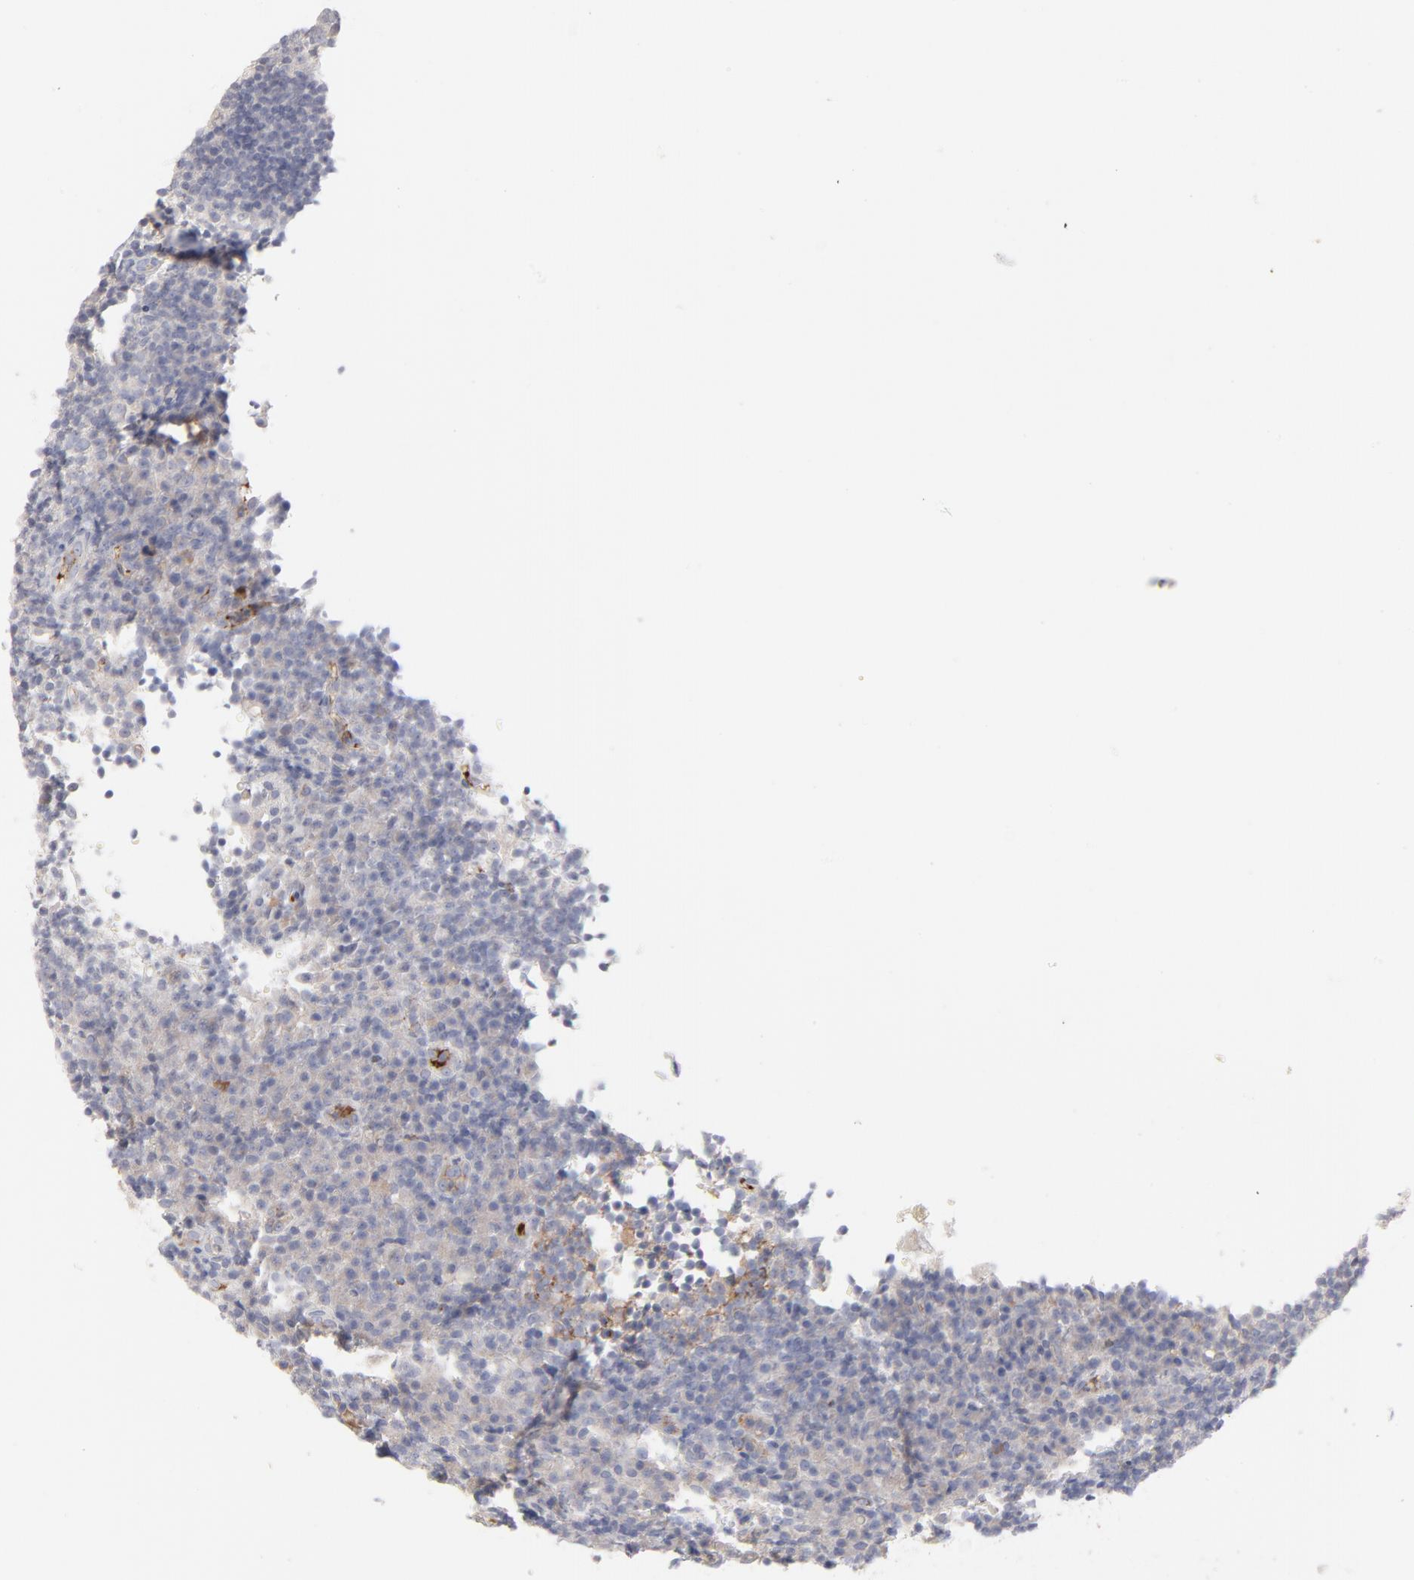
{"staining": {"intensity": "negative", "quantity": "none", "location": "none"}, "tissue": "tonsil", "cell_type": "Germinal center cells", "image_type": "normal", "snomed": [{"axis": "morphology", "description": "Normal tissue, NOS"}, {"axis": "topography", "description": "Tonsil"}], "caption": "Human tonsil stained for a protein using immunohistochemistry demonstrates no staining in germinal center cells.", "gene": "CCR3", "patient": {"sex": "female", "age": 40}}